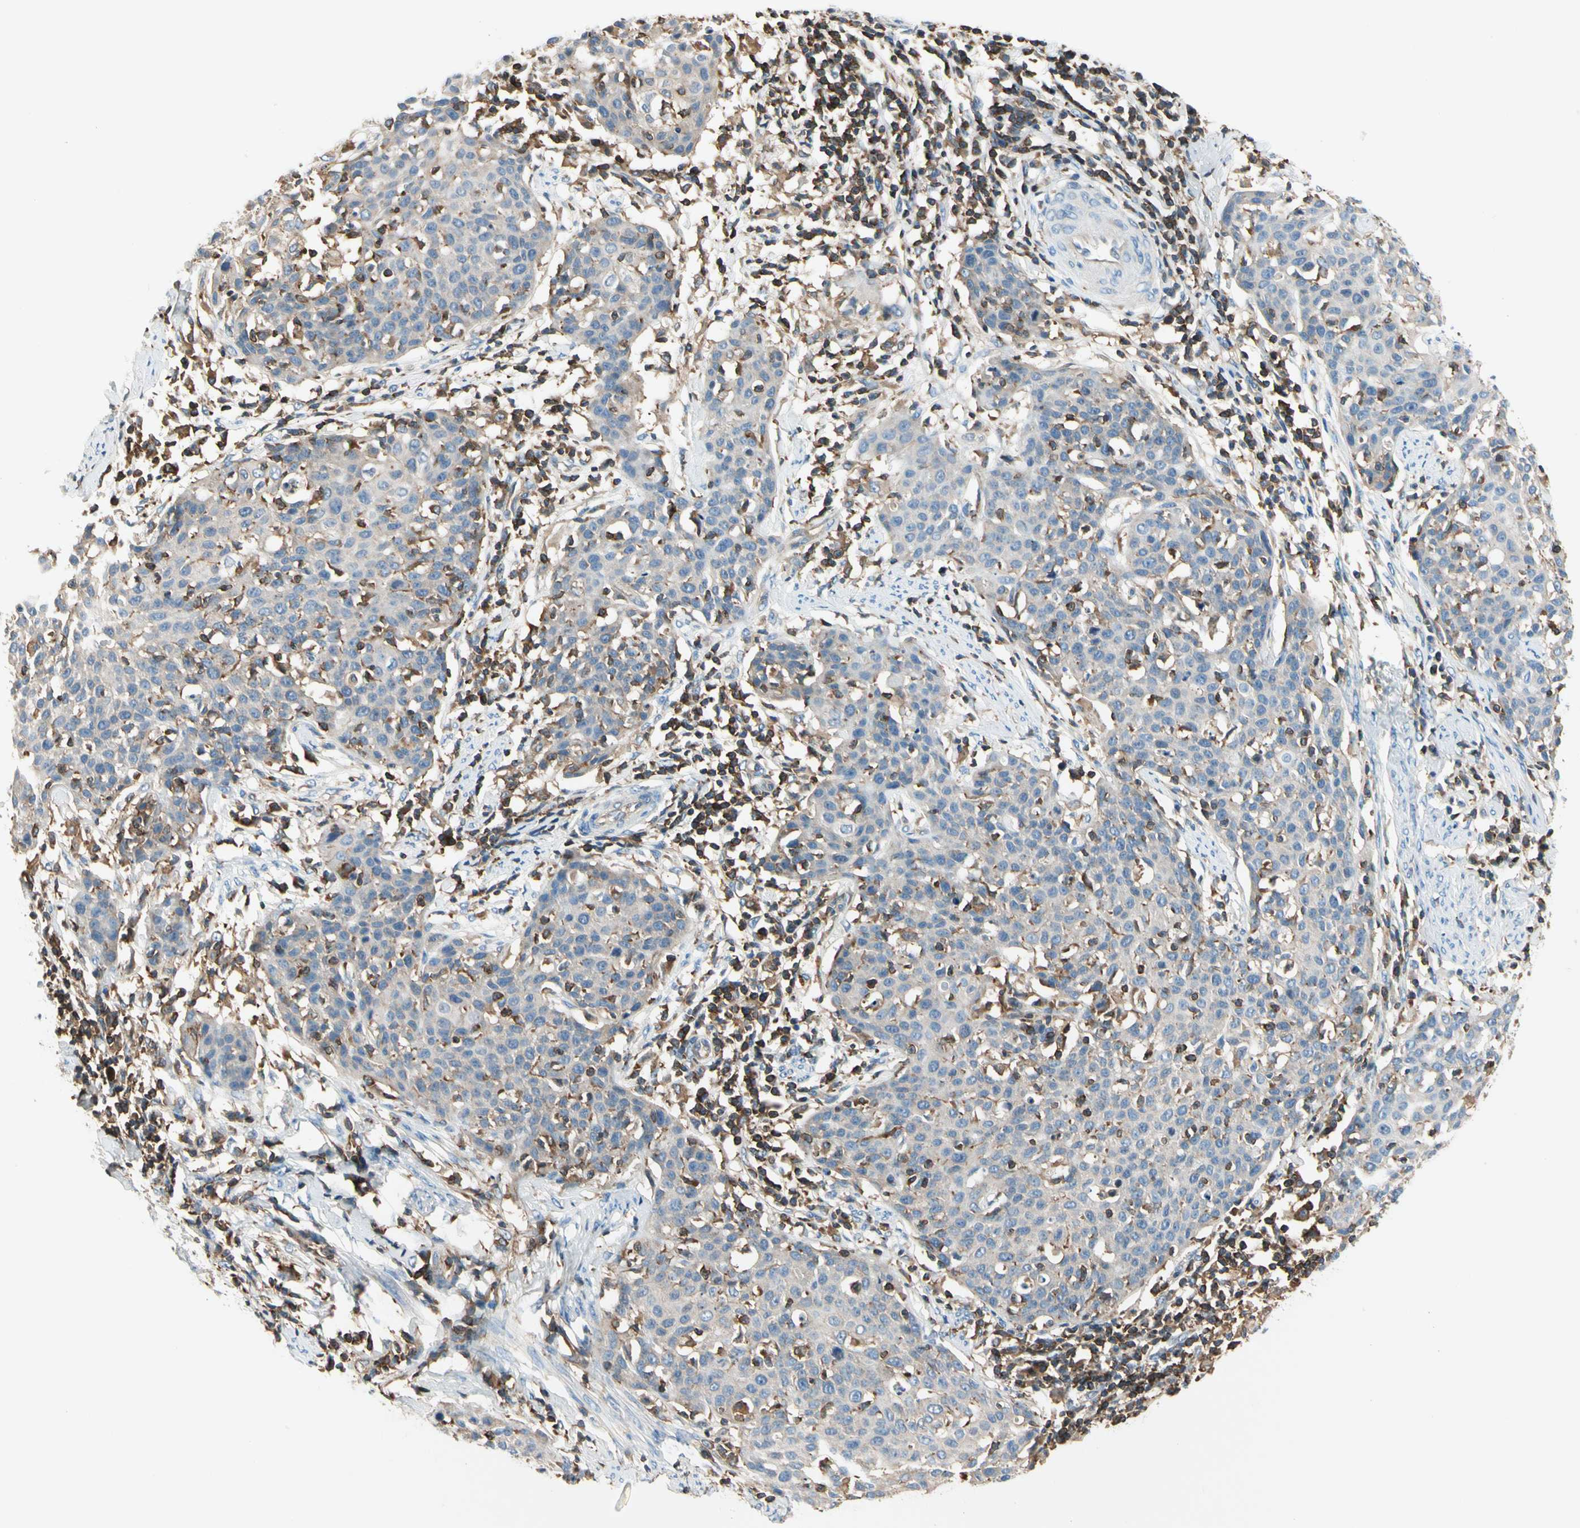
{"staining": {"intensity": "weak", "quantity": "25%-75%", "location": "cytoplasmic/membranous"}, "tissue": "cervical cancer", "cell_type": "Tumor cells", "image_type": "cancer", "snomed": [{"axis": "morphology", "description": "Squamous cell carcinoma, NOS"}, {"axis": "topography", "description": "Cervix"}], "caption": "Cervical cancer (squamous cell carcinoma) was stained to show a protein in brown. There is low levels of weak cytoplasmic/membranous expression in approximately 25%-75% of tumor cells.", "gene": "CAPZA2", "patient": {"sex": "female", "age": 38}}